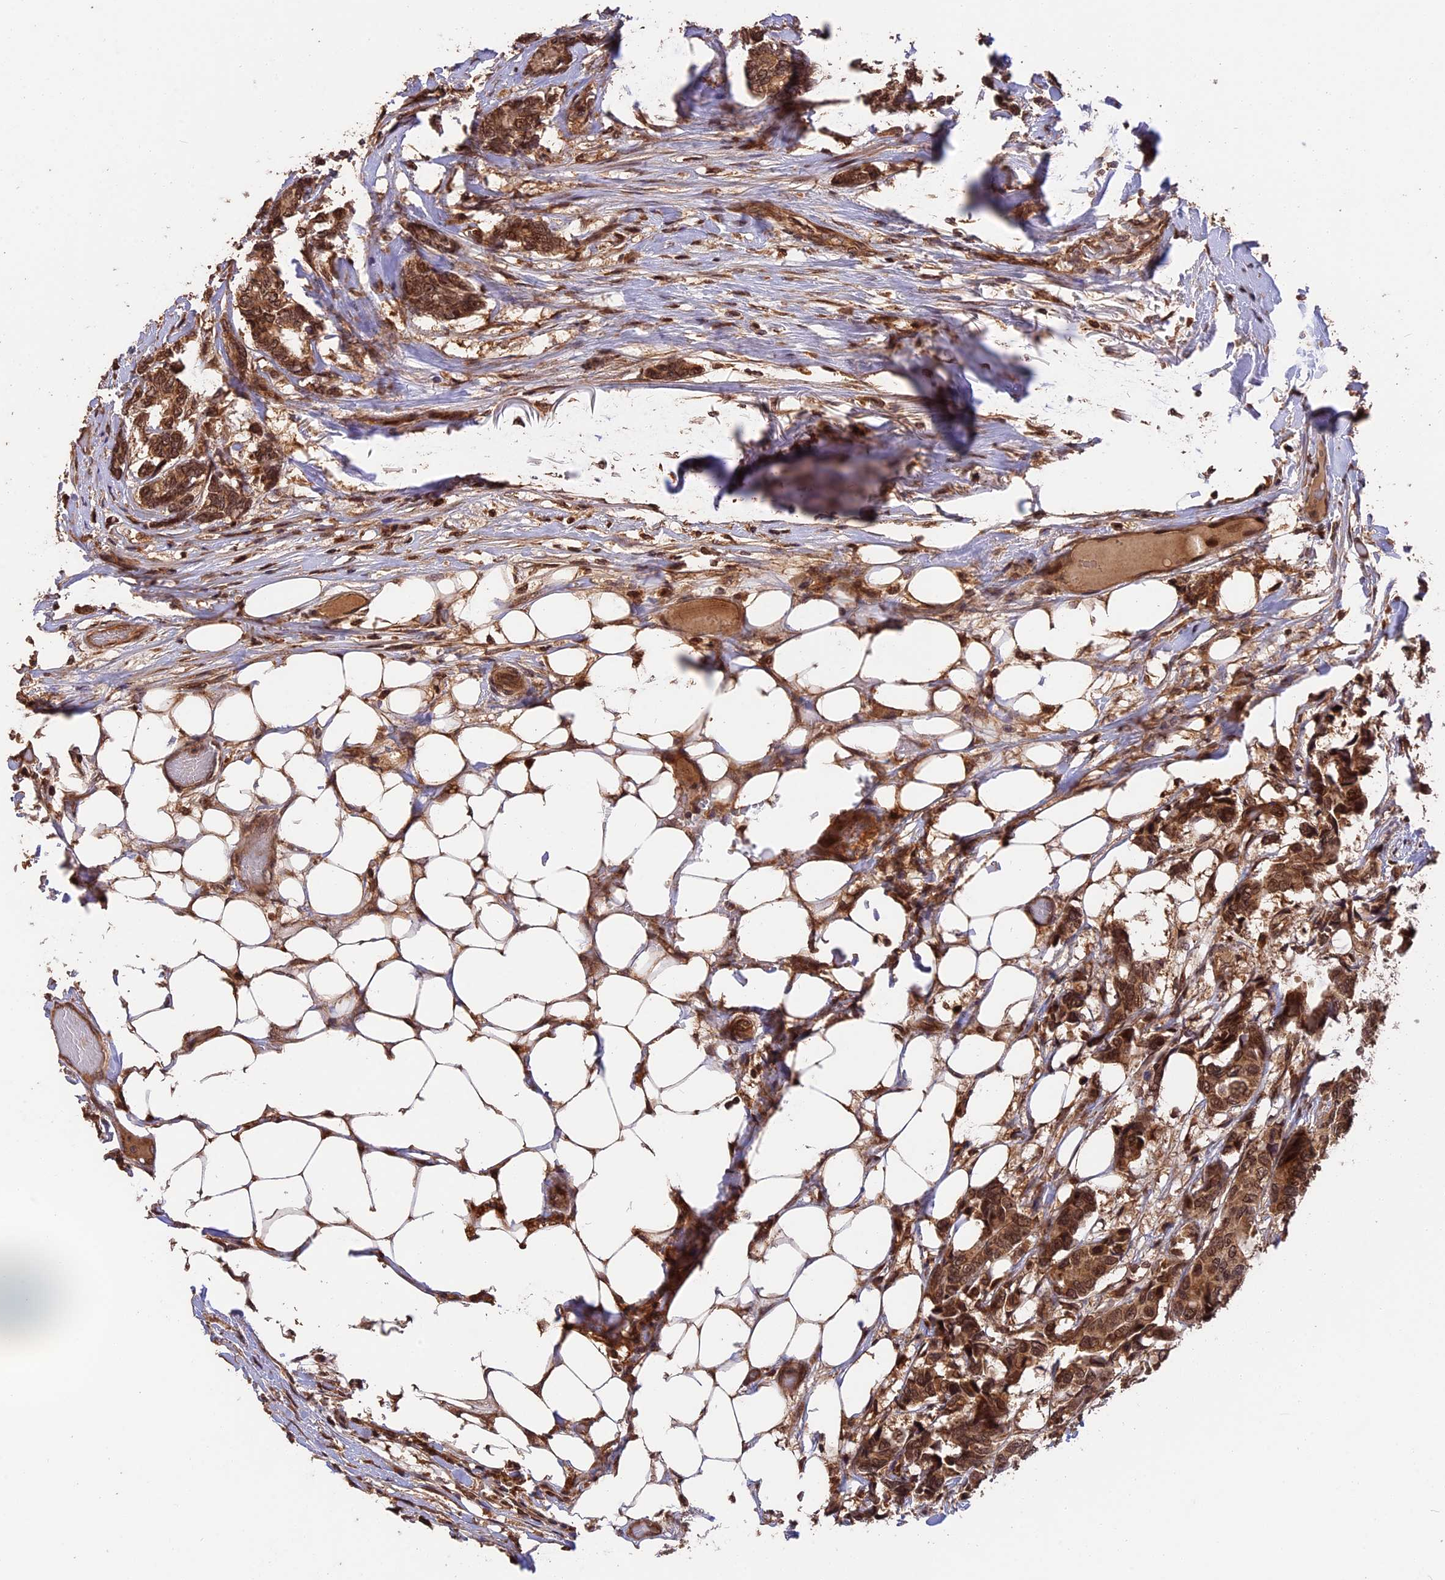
{"staining": {"intensity": "strong", "quantity": ">75%", "location": "cytoplasmic/membranous,nuclear"}, "tissue": "breast cancer", "cell_type": "Tumor cells", "image_type": "cancer", "snomed": [{"axis": "morphology", "description": "Duct carcinoma"}, {"axis": "topography", "description": "Breast"}], "caption": "Protein expression analysis of human breast cancer reveals strong cytoplasmic/membranous and nuclear staining in approximately >75% of tumor cells.", "gene": "ESCO1", "patient": {"sex": "female", "age": 87}}